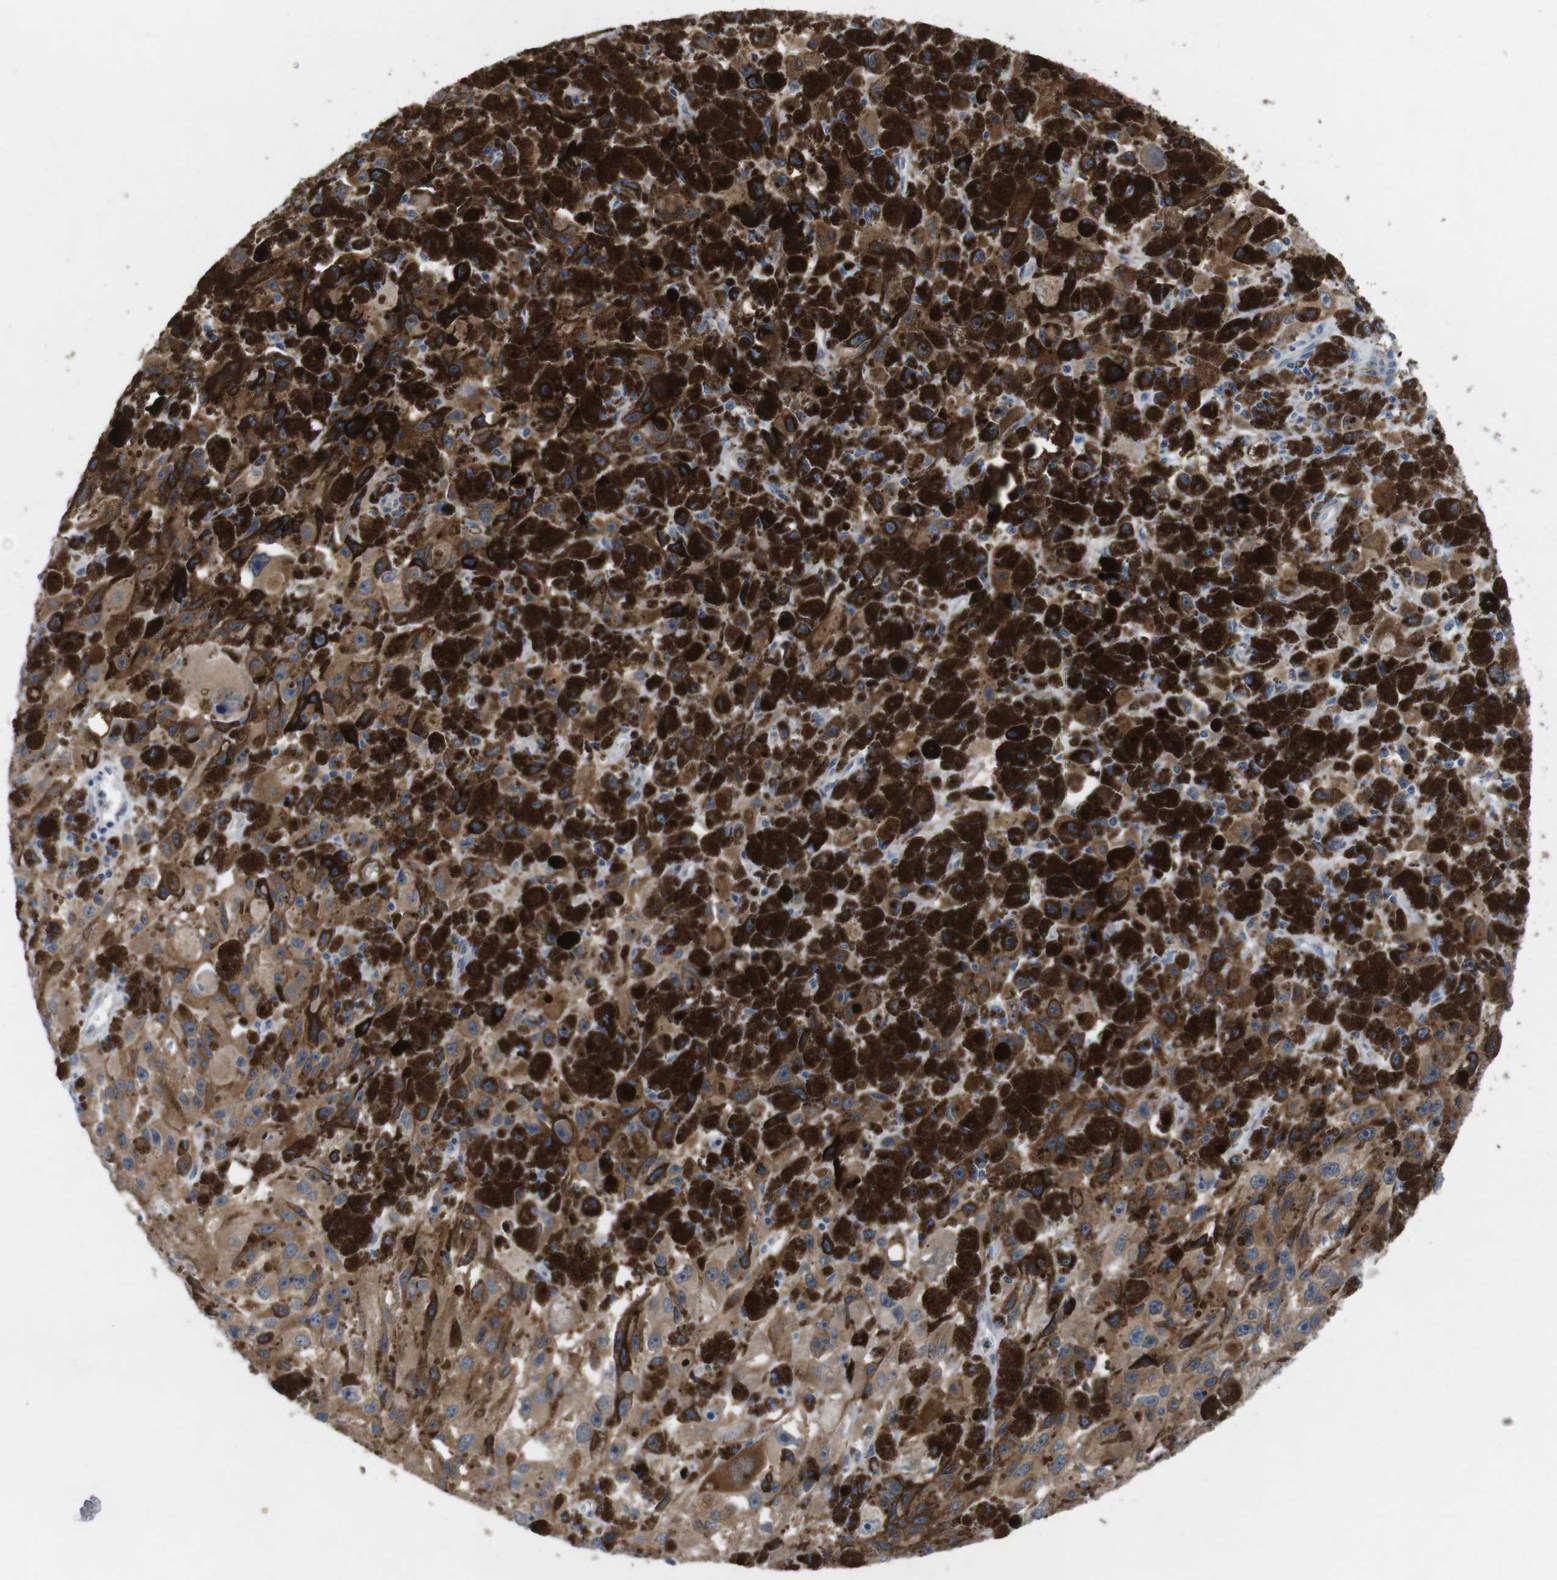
{"staining": {"intensity": "moderate", "quantity": ">75%", "location": "cytoplasmic/membranous"}, "tissue": "melanoma", "cell_type": "Tumor cells", "image_type": "cancer", "snomed": [{"axis": "morphology", "description": "Malignant melanoma, NOS"}, {"axis": "topography", "description": "Skin"}], "caption": "An image of human malignant melanoma stained for a protein demonstrates moderate cytoplasmic/membranous brown staining in tumor cells.", "gene": "JAK1", "patient": {"sex": "female", "age": 104}}